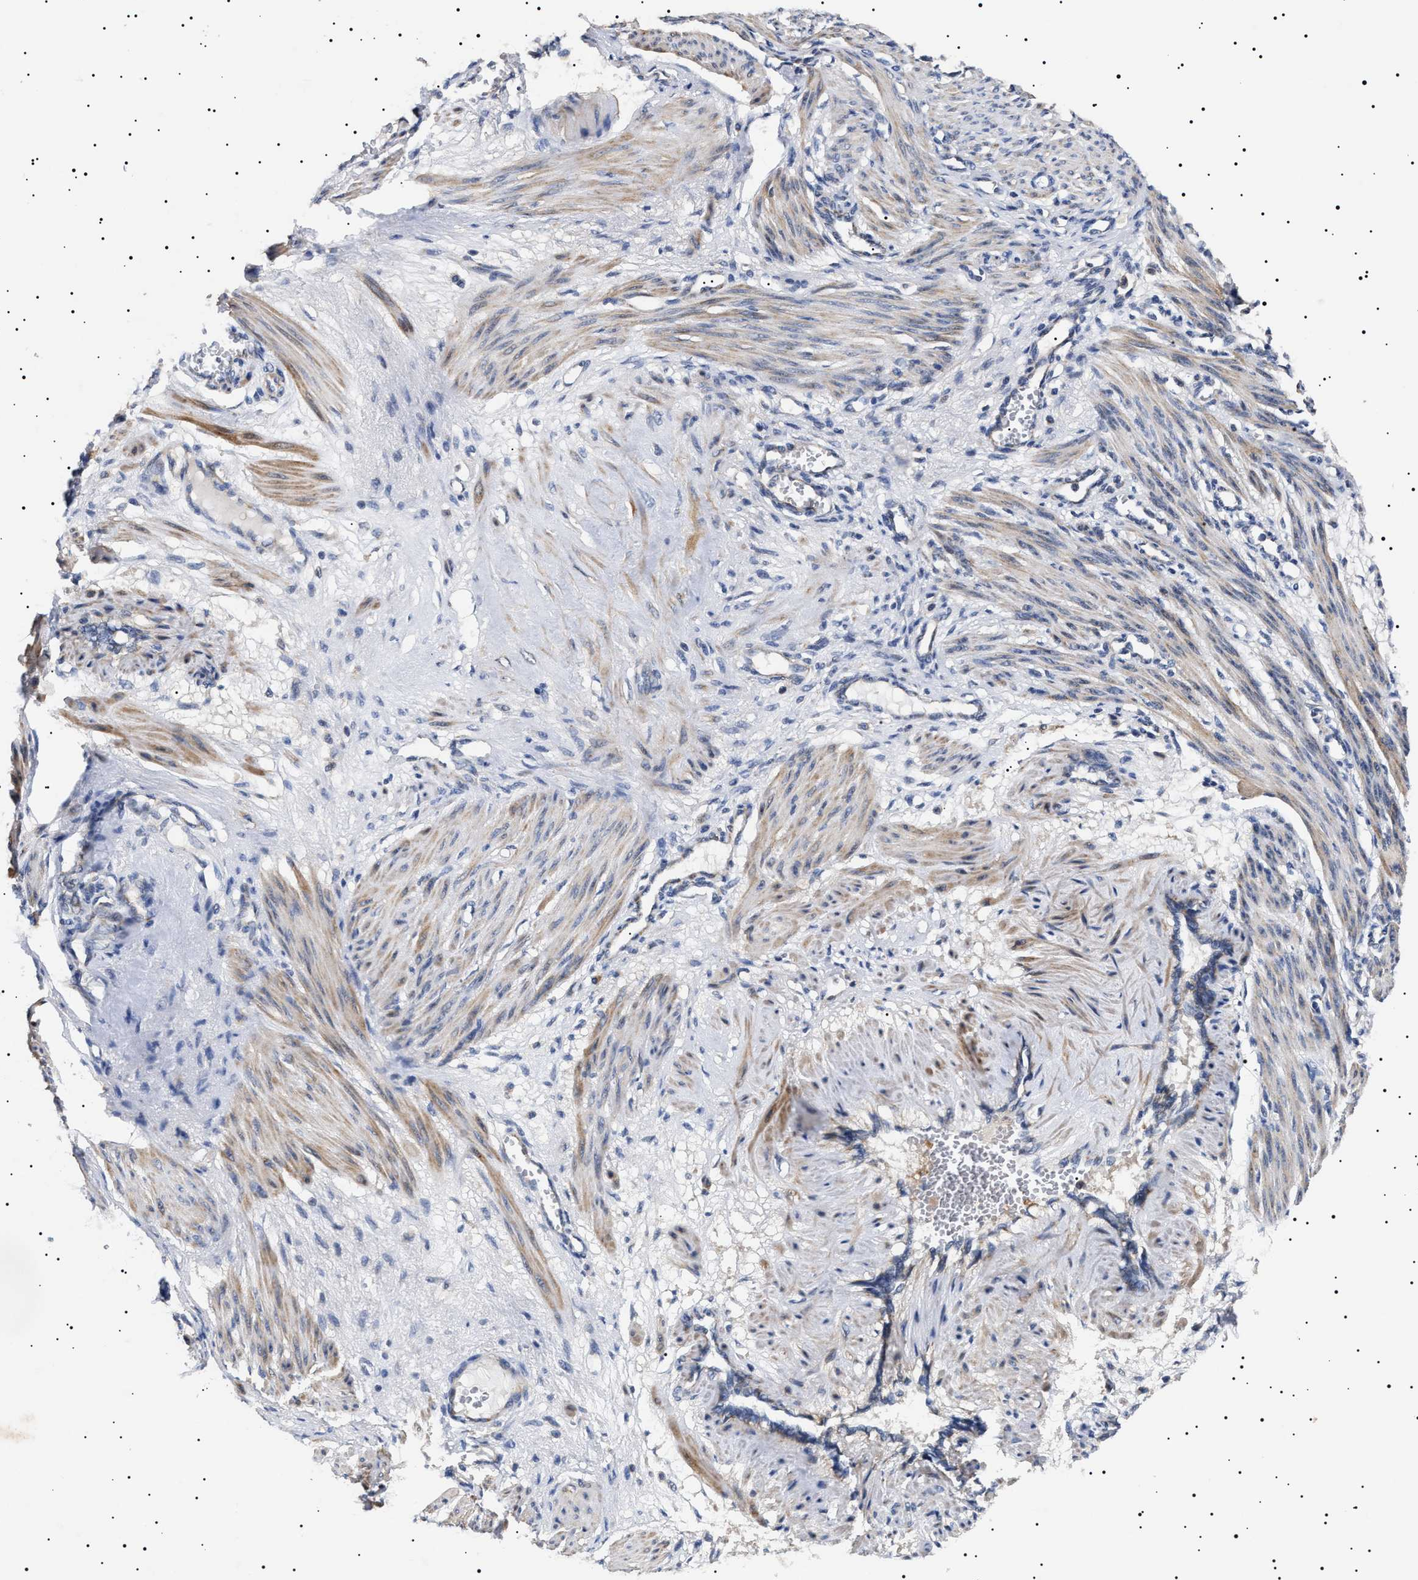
{"staining": {"intensity": "moderate", "quantity": ">75%", "location": "cytoplasmic/membranous"}, "tissue": "smooth muscle", "cell_type": "Smooth muscle cells", "image_type": "normal", "snomed": [{"axis": "morphology", "description": "Normal tissue, NOS"}, {"axis": "topography", "description": "Endometrium"}], "caption": "A high-resolution photomicrograph shows immunohistochemistry staining of benign smooth muscle, which shows moderate cytoplasmic/membranous expression in about >75% of smooth muscle cells. (IHC, brightfield microscopy, high magnification).", "gene": "RAB34", "patient": {"sex": "female", "age": 33}}